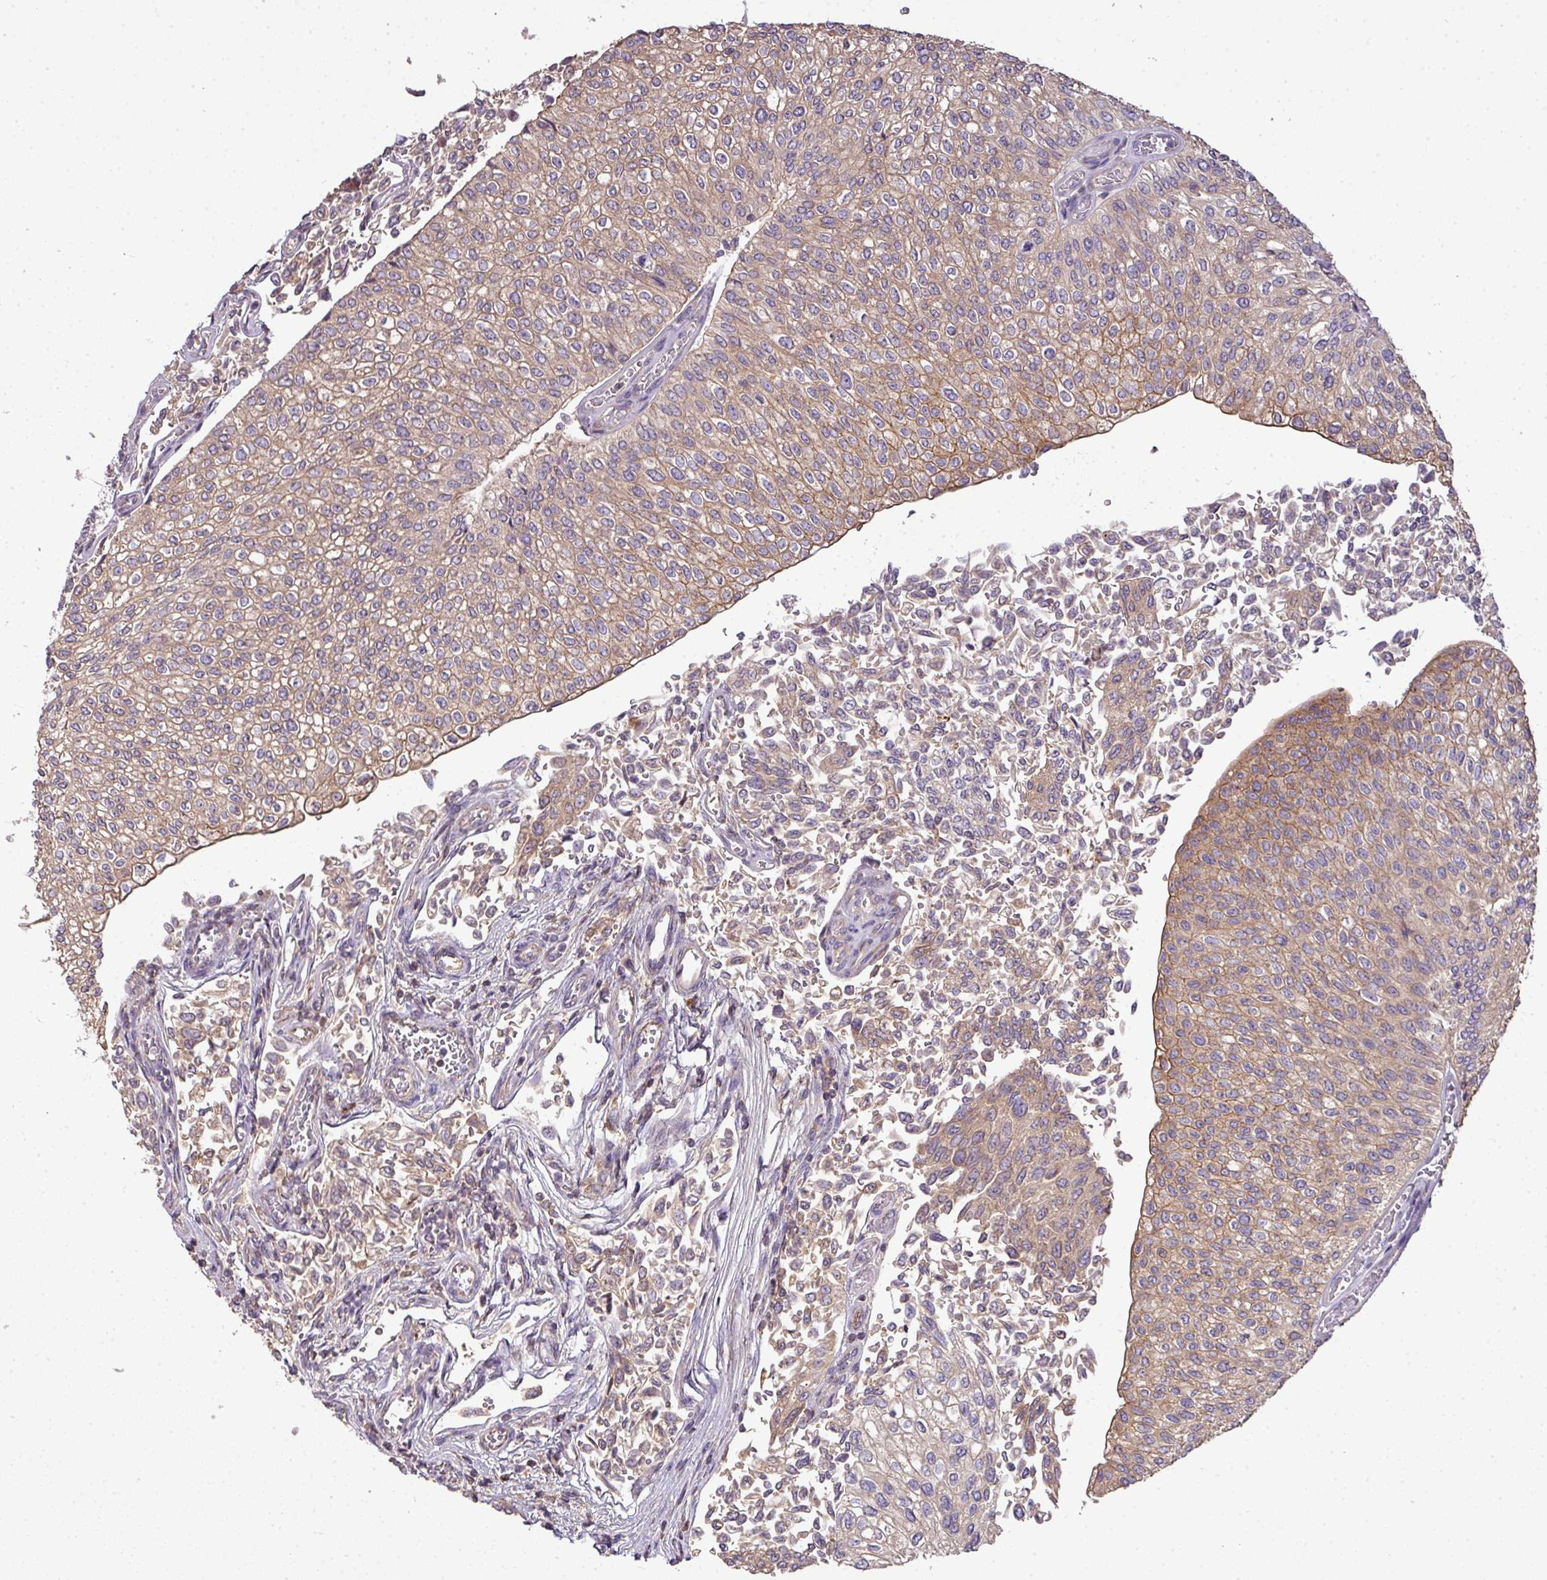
{"staining": {"intensity": "moderate", "quantity": ">75%", "location": "cytoplasmic/membranous"}, "tissue": "urothelial cancer", "cell_type": "Tumor cells", "image_type": "cancer", "snomed": [{"axis": "morphology", "description": "Urothelial carcinoma, NOS"}, {"axis": "topography", "description": "Urinary bladder"}], "caption": "Immunohistochemical staining of urothelial cancer reveals medium levels of moderate cytoplasmic/membranous protein expression in approximately >75% of tumor cells. The staining is performed using DAB brown chromogen to label protein expression. The nuclei are counter-stained blue using hematoxylin.", "gene": "STAT5A", "patient": {"sex": "male", "age": 59}}